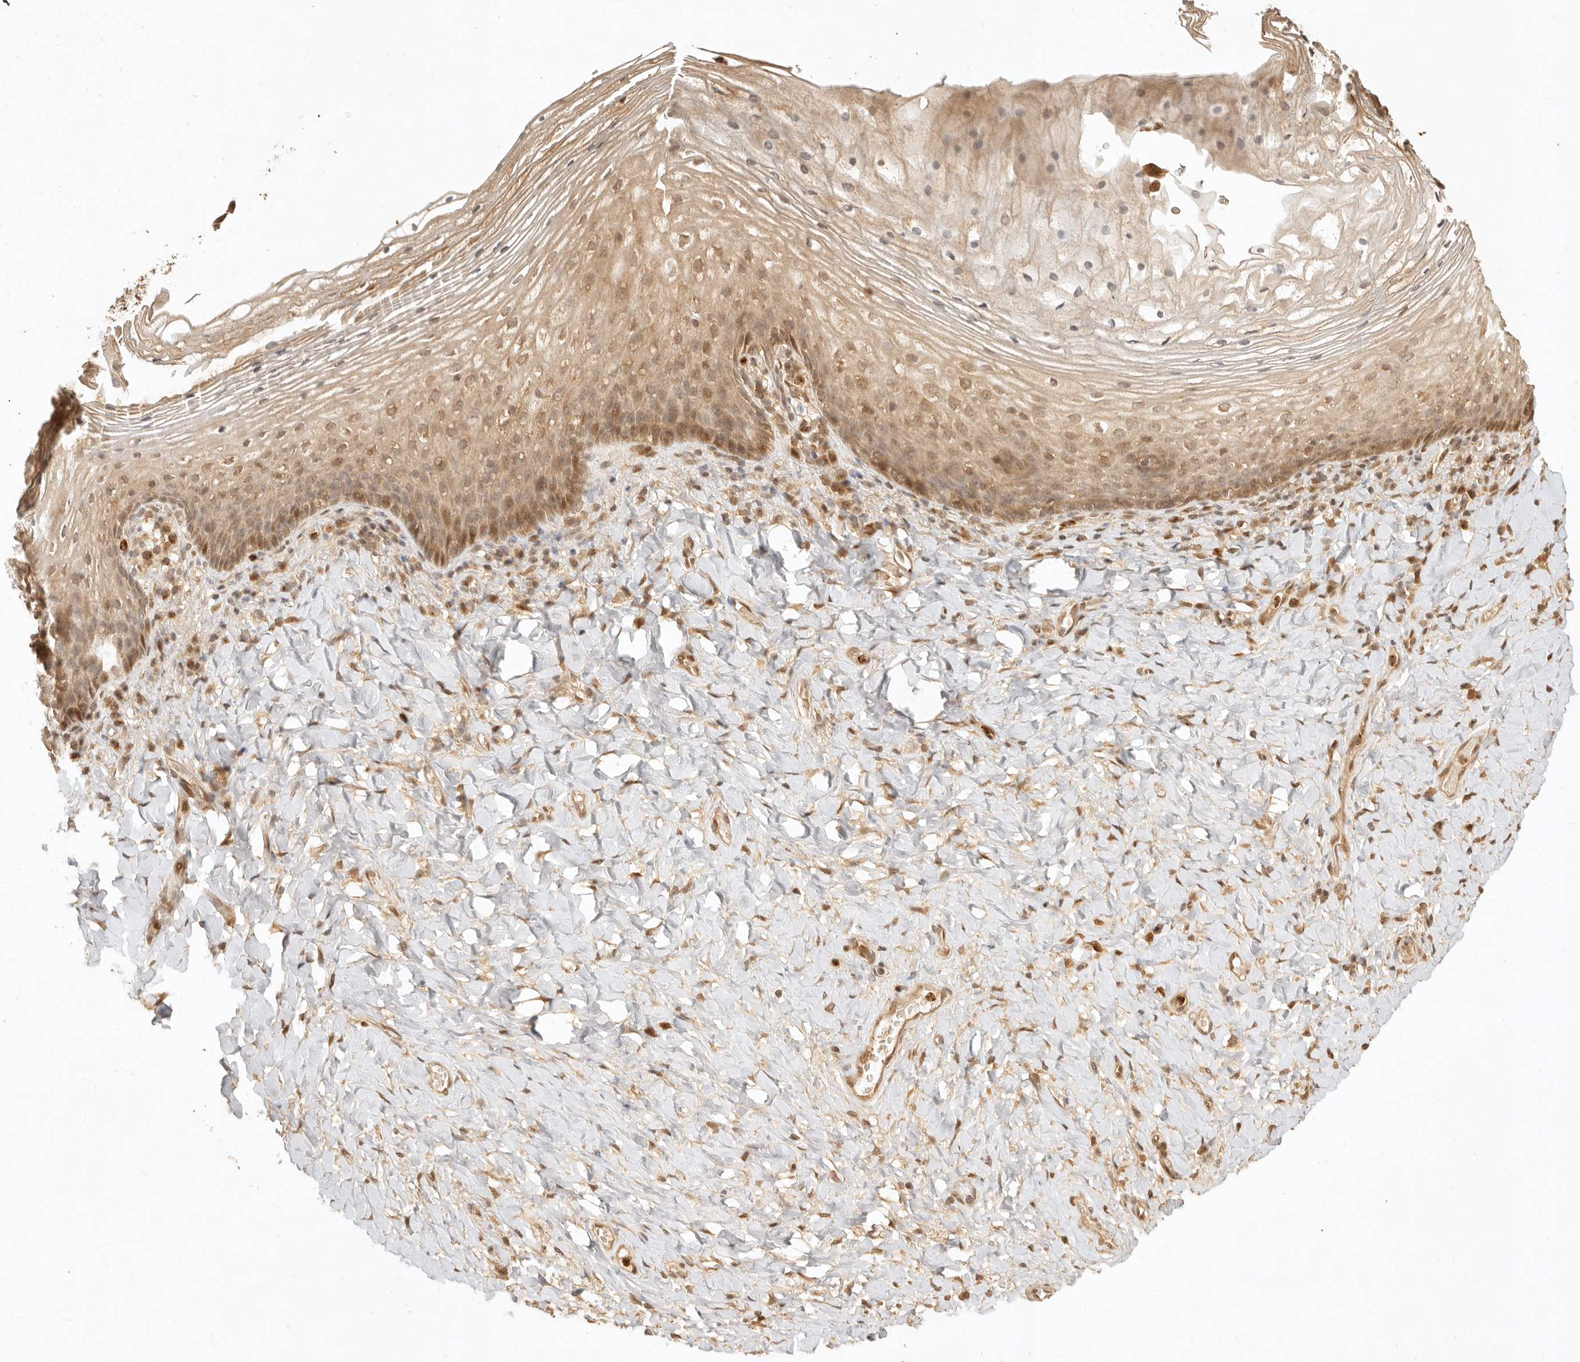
{"staining": {"intensity": "moderate", "quantity": ">75%", "location": "cytoplasmic/membranous,nuclear"}, "tissue": "vagina", "cell_type": "Squamous epithelial cells", "image_type": "normal", "snomed": [{"axis": "morphology", "description": "Normal tissue, NOS"}, {"axis": "topography", "description": "Vagina"}], "caption": "The photomicrograph demonstrates staining of unremarkable vagina, revealing moderate cytoplasmic/membranous,nuclear protein positivity (brown color) within squamous epithelial cells. Nuclei are stained in blue.", "gene": "KIF2B", "patient": {"sex": "female", "age": 60}}